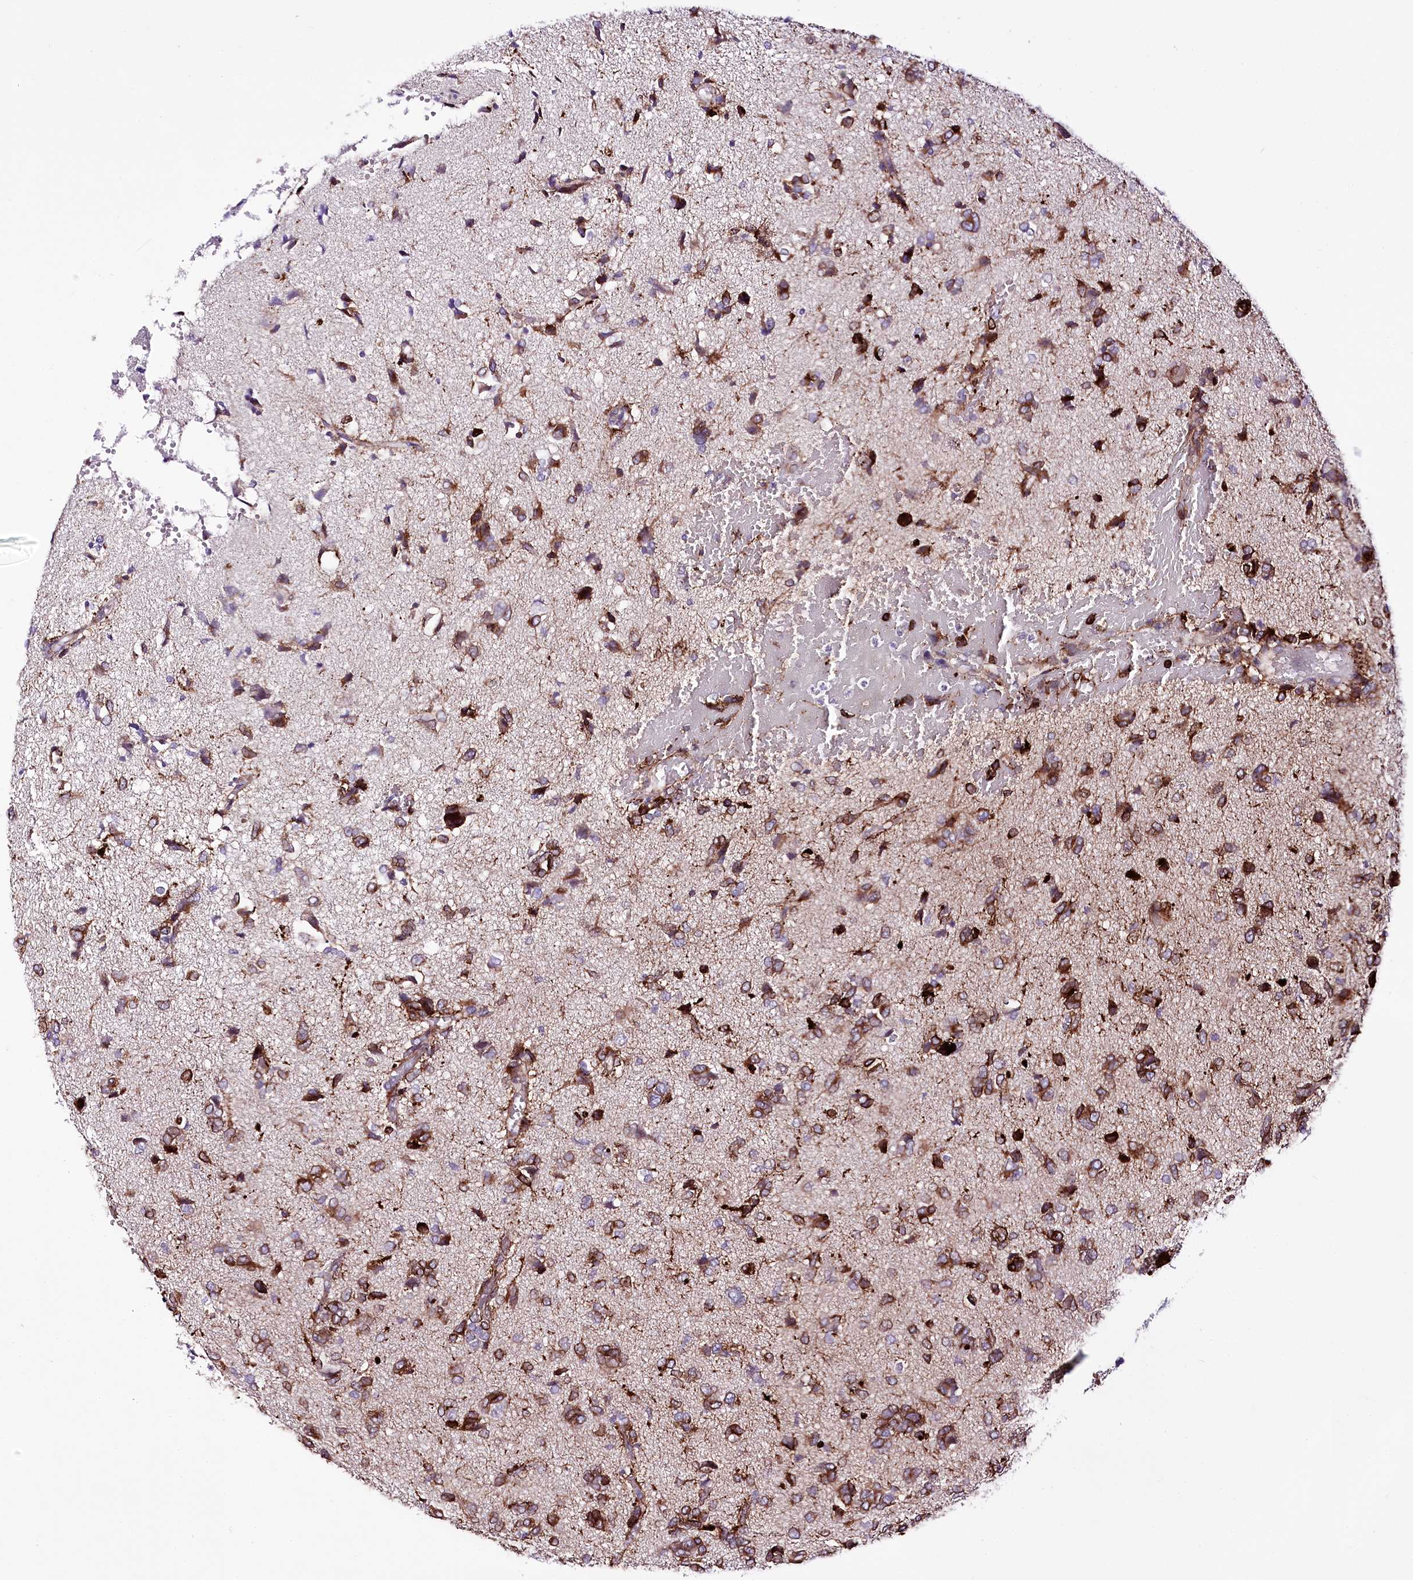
{"staining": {"intensity": "moderate", "quantity": ">75%", "location": "cytoplasmic/membranous"}, "tissue": "glioma", "cell_type": "Tumor cells", "image_type": "cancer", "snomed": [{"axis": "morphology", "description": "Glioma, malignant, High grade"}, {"axis": "topography", "description": "Brain"}], "caption": "DAB (3,3'-diaminobenzidine) immunohistochemical staining of human glioma displays moderate cytoplasmic/membranous protein expression in approximately >75% of tumor cells.", "gene": "WWC1", "patient": {"sex": "female", "age": 59}}